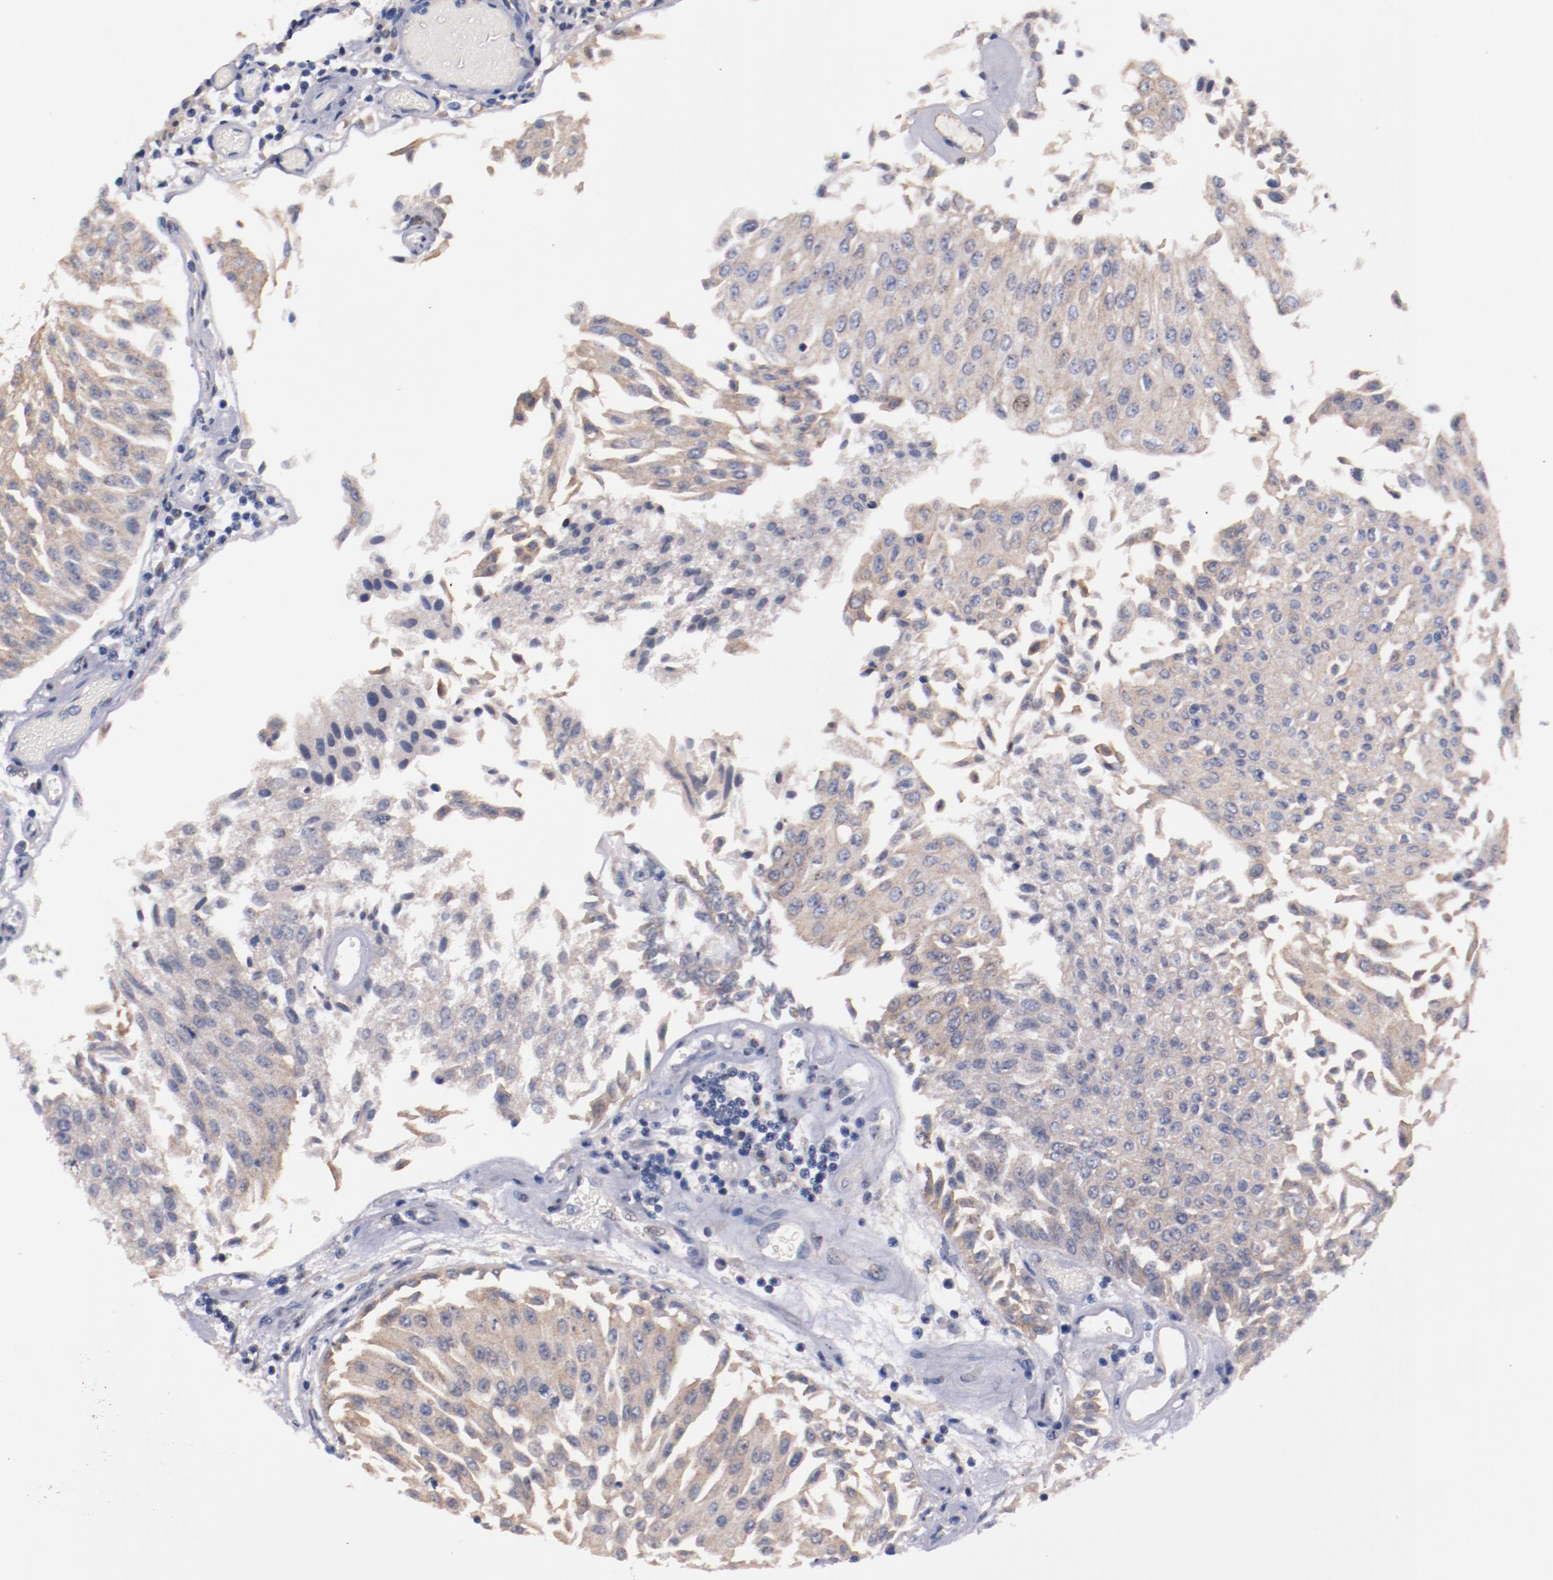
{"staining": {"intensity": "weak", "quantity": "25%-75%", "location": "cytoplasmic/membranous"}, "tissue": "urothelial cancer", "cell_type": "Tumor cells", "image_type": "cancer", "snomed": [{"axis": "morphology", "description": "Urothelial carcinoma, Low grade"}, {"axis": "topography", "description": "Urinary bladder"}], "caption": "Immunohistochemical staining of urothelial carcinoma (low-grade) reveals low levels of weak cytoplasmic/membranous positivity in about 25%-75% of tumor cells.", "gene": "FAM81A", "patient": {"sex": "male", "age": 86}}